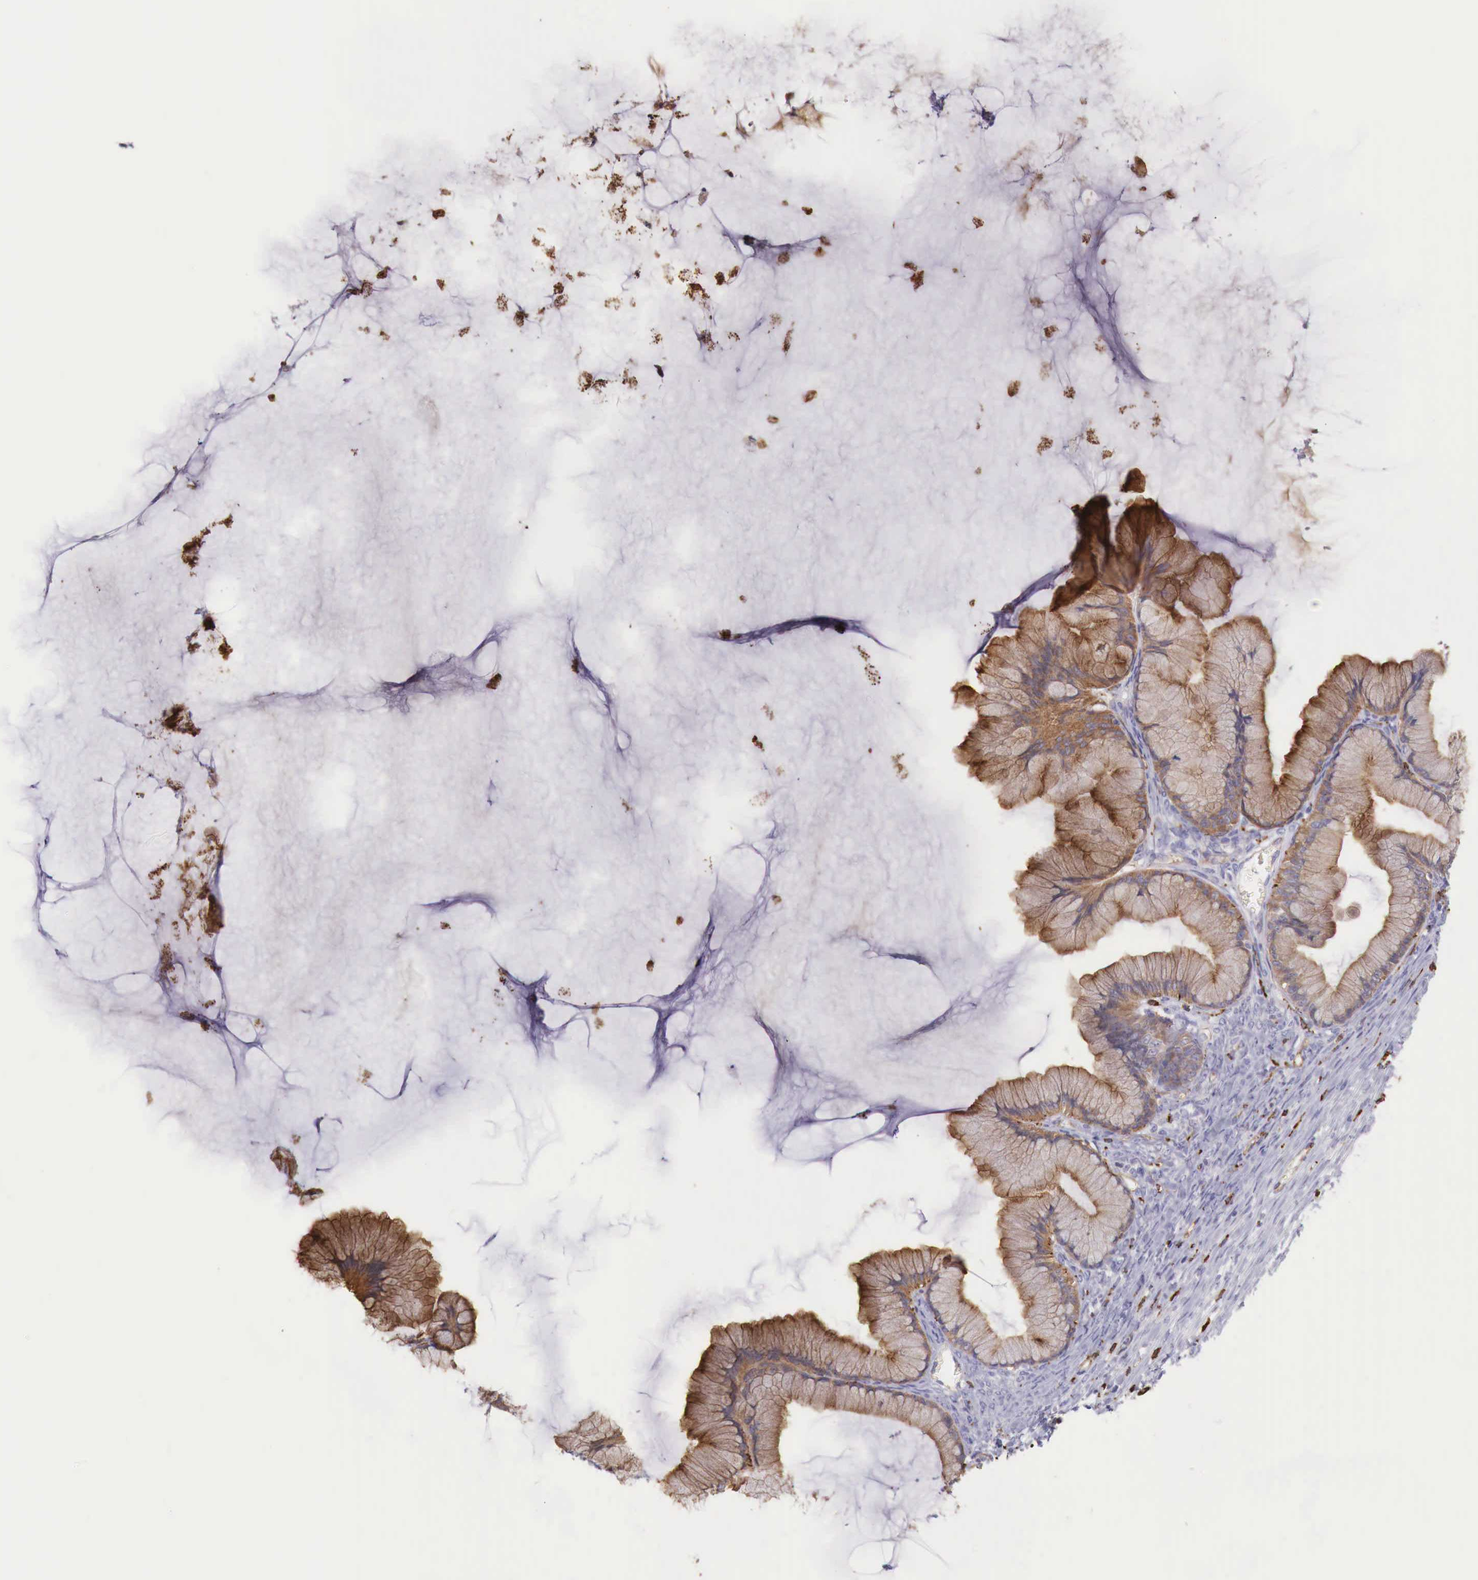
{"staining": {"intensity": "moderate", "quantity": ">75%", "location": "cytoplasmic/membranous"}, "tissue": "ovarian cancer", "cell_type": "Tumor cells", "image_type": "cancer", "snomed": [{"axis": "morphology", "description": "Cystadenocarcinoma, mucinous, NOS"}, {"axis": "topography", "description": "Ovary"}], "caption": "The immunohistochemical stain highlights moderate cytoplasmic/membranous staining in tumor cells of ovarian cancer (mucinous cystadenocarcinoma) tissue.", "gene": "MSR1", "patient": {"sex": "female", "age": 41}}